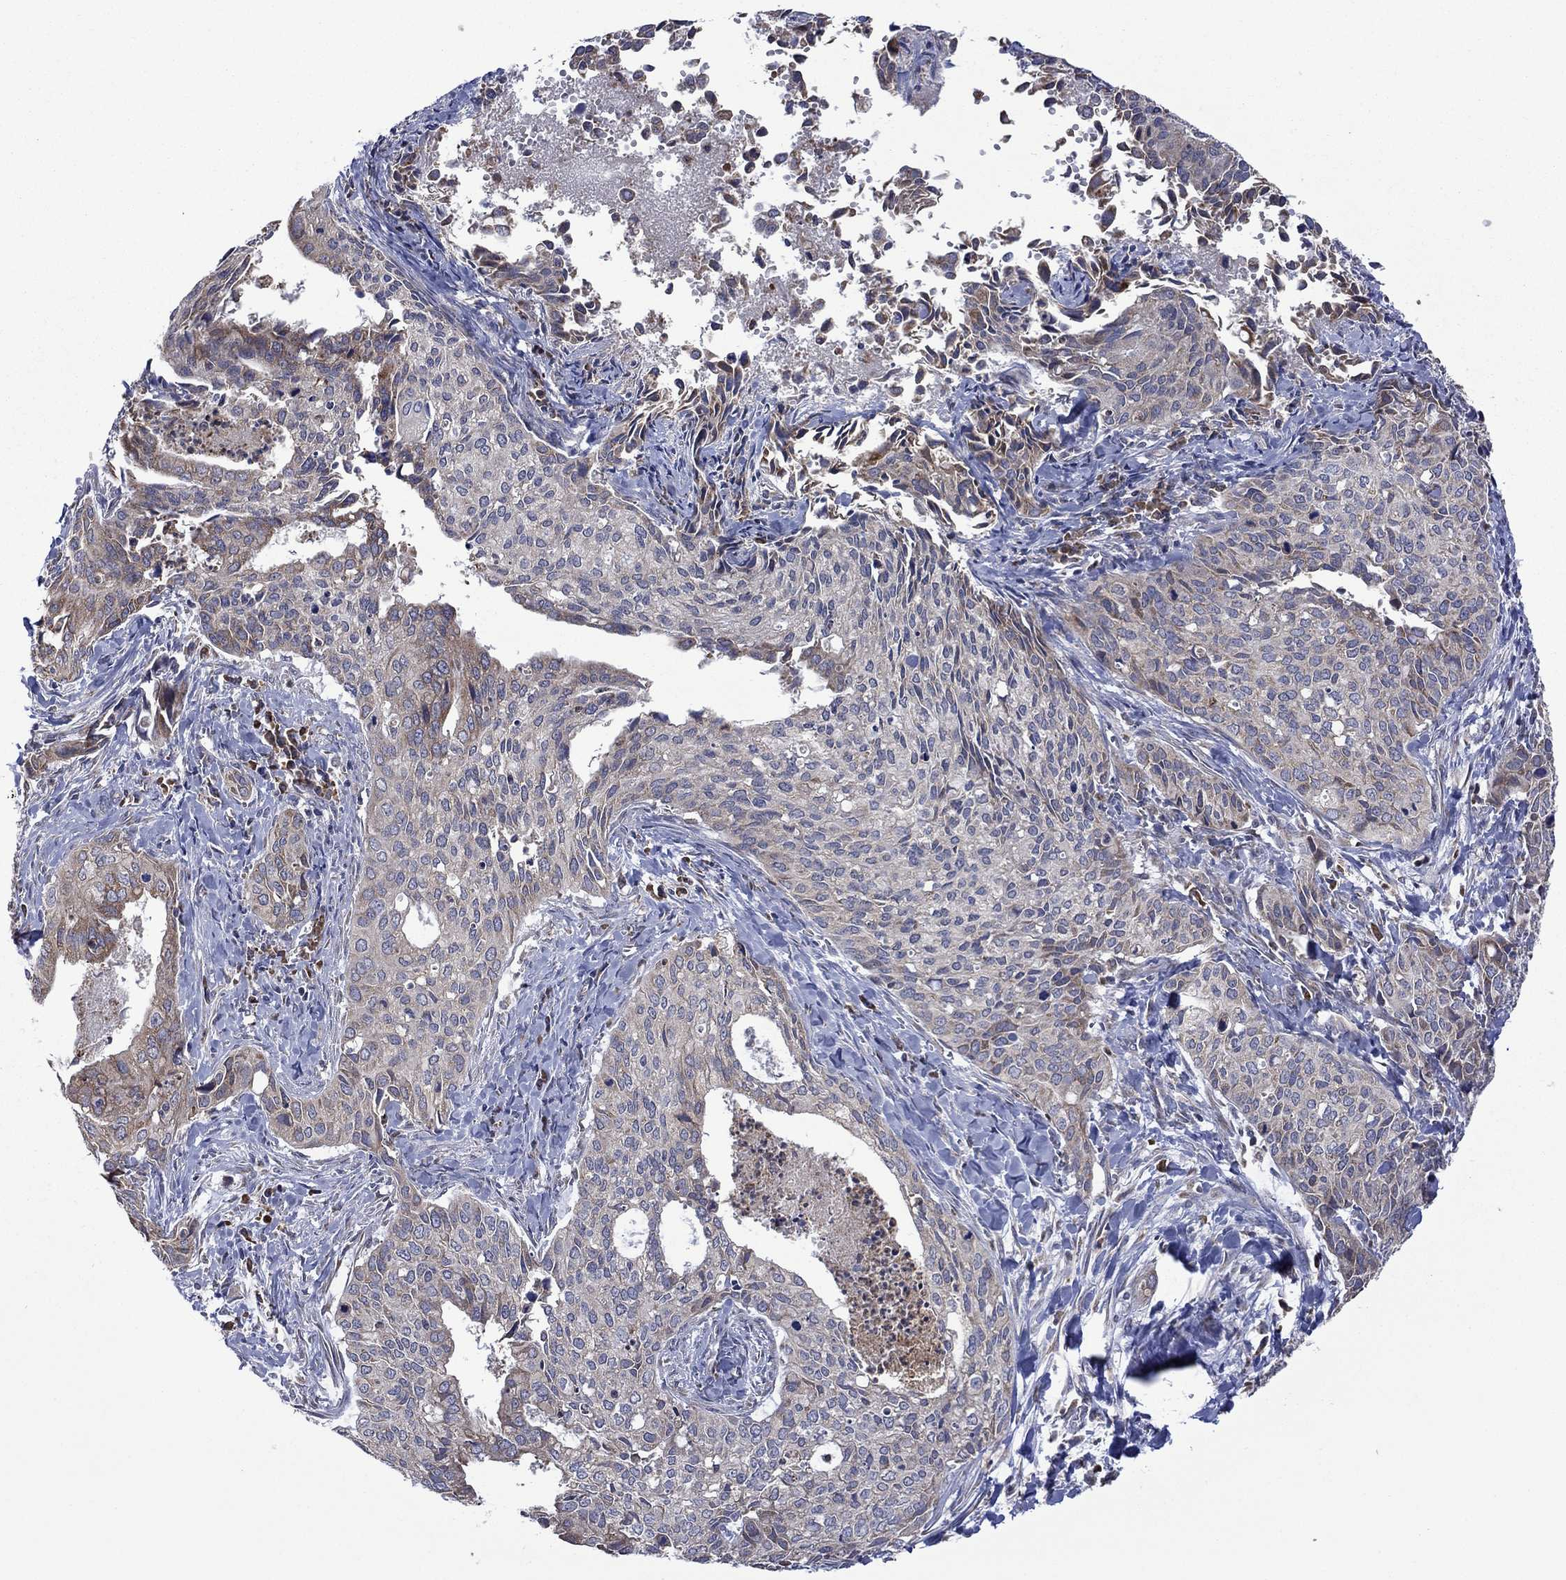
{"staining": {"intensity": "weak", "quantity": "<25%", "location": "cytoplasmic/membranous"}, "tissue": "cervical cancer", "cell_type": "Tumor cells", "image_type": "cancer", "snomed": [{"axis": "morphology", "description": "Squamous cell carcinoma, NOS"}, {"axis": "topography", "description": "Cervix"}], "caption": "An image of human squamous cell carcinoma (cervical) is negative for staining in tumor cells.", "gene": "FURIN", "patient": {"sex": "female", "age": 29}}